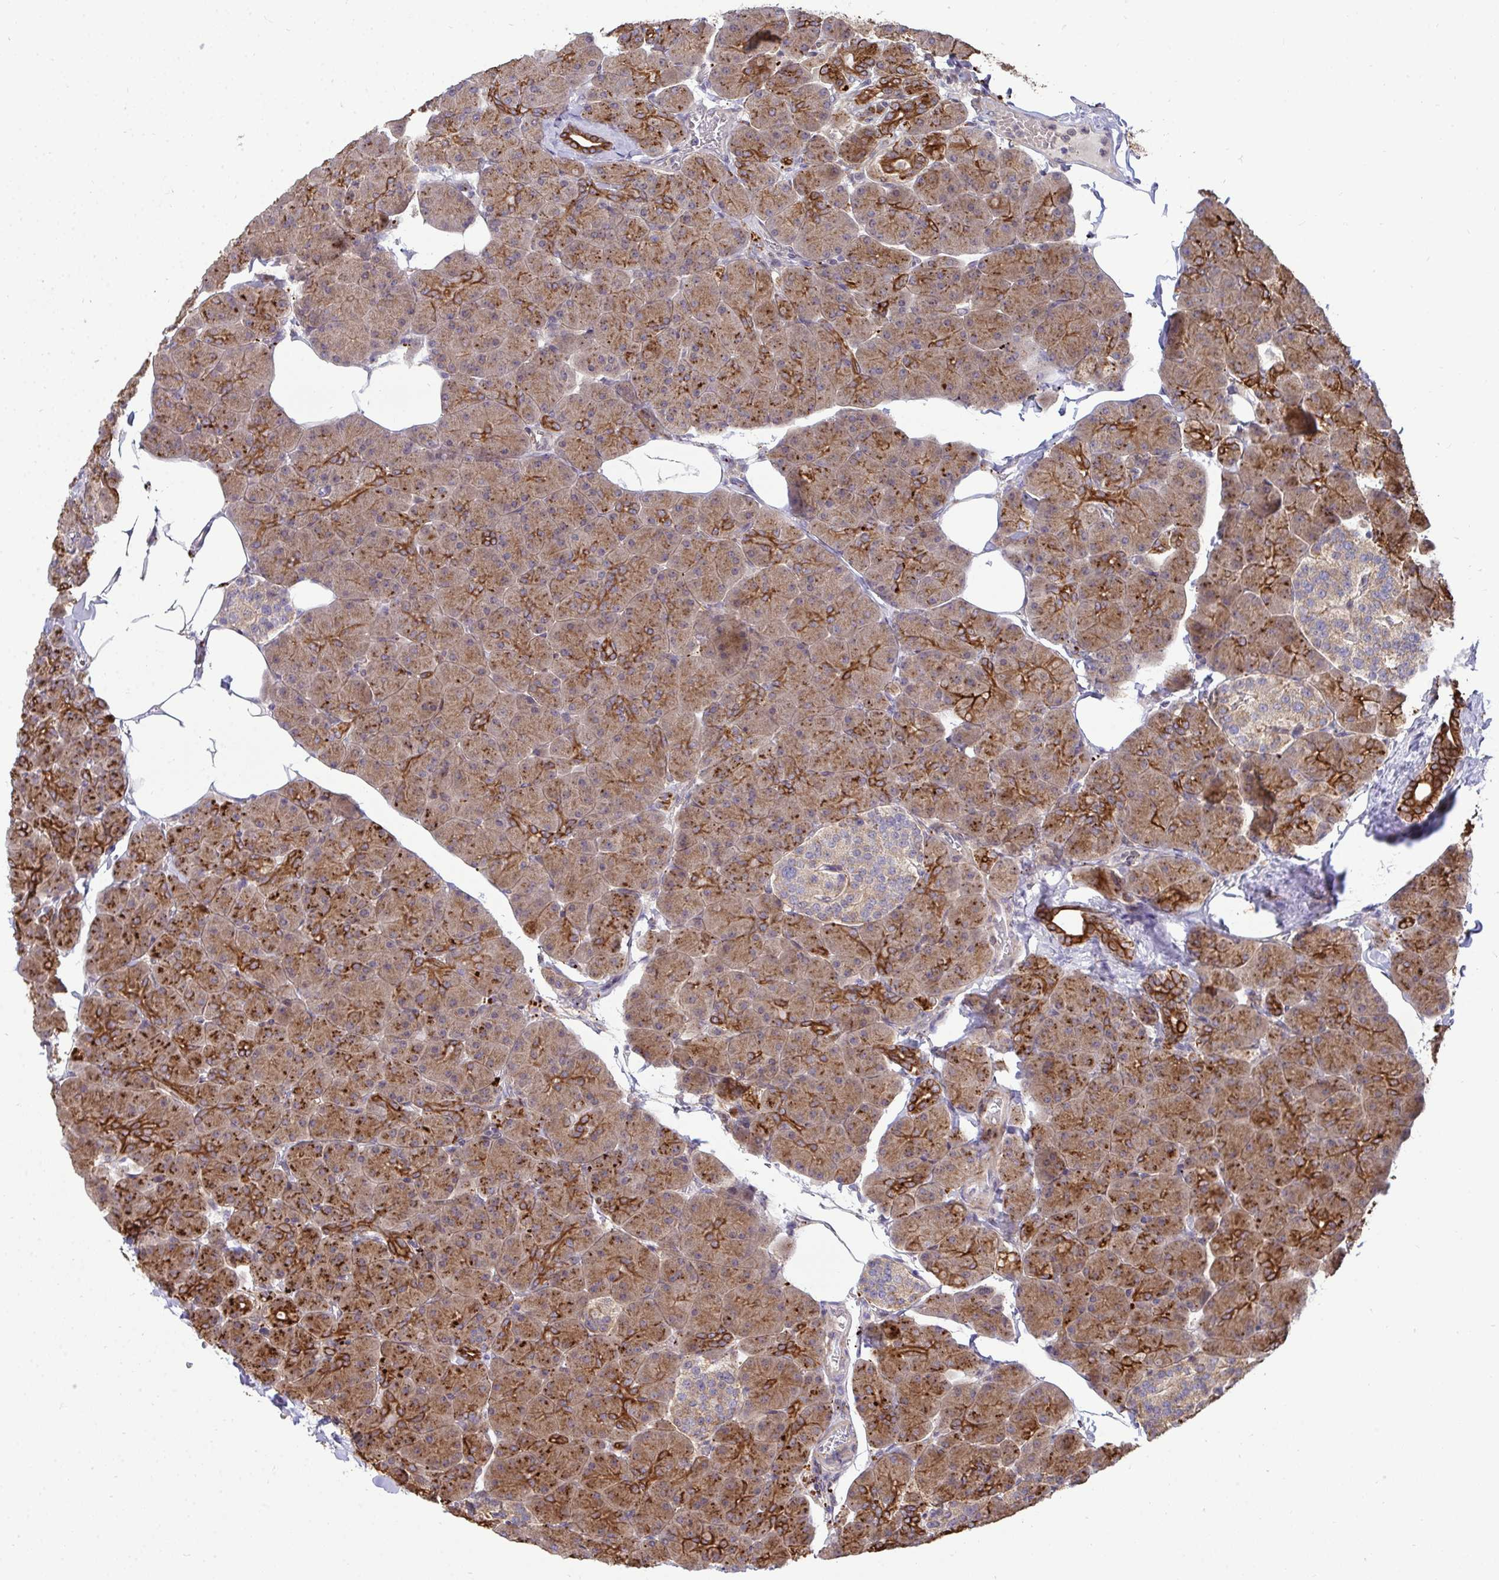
{"staining": {"intensity": "strong", "quantity": ">75%", "location": "cytoplasmic/membranous"}, "tissue": "pancreas", "cell_type": "Exocrine glandular cells", "image_type": "normal", "snomed": [{"axis": "morphology", "description": "Normal tissue, NOS"}, {"axis": "topography", "description": "Pancreas"}], "caption": "Protein staining of benign pancreas exhibits strong cytoplasmic/membranous staining in about >75% of exocrine glandular cells. Using DAB (brown) and hematoxylin (blue) stains, captured at high magnification using brightfield microscopy.", "gene": "TRIM44", "patient": {"sex": "male", "age": 35}}